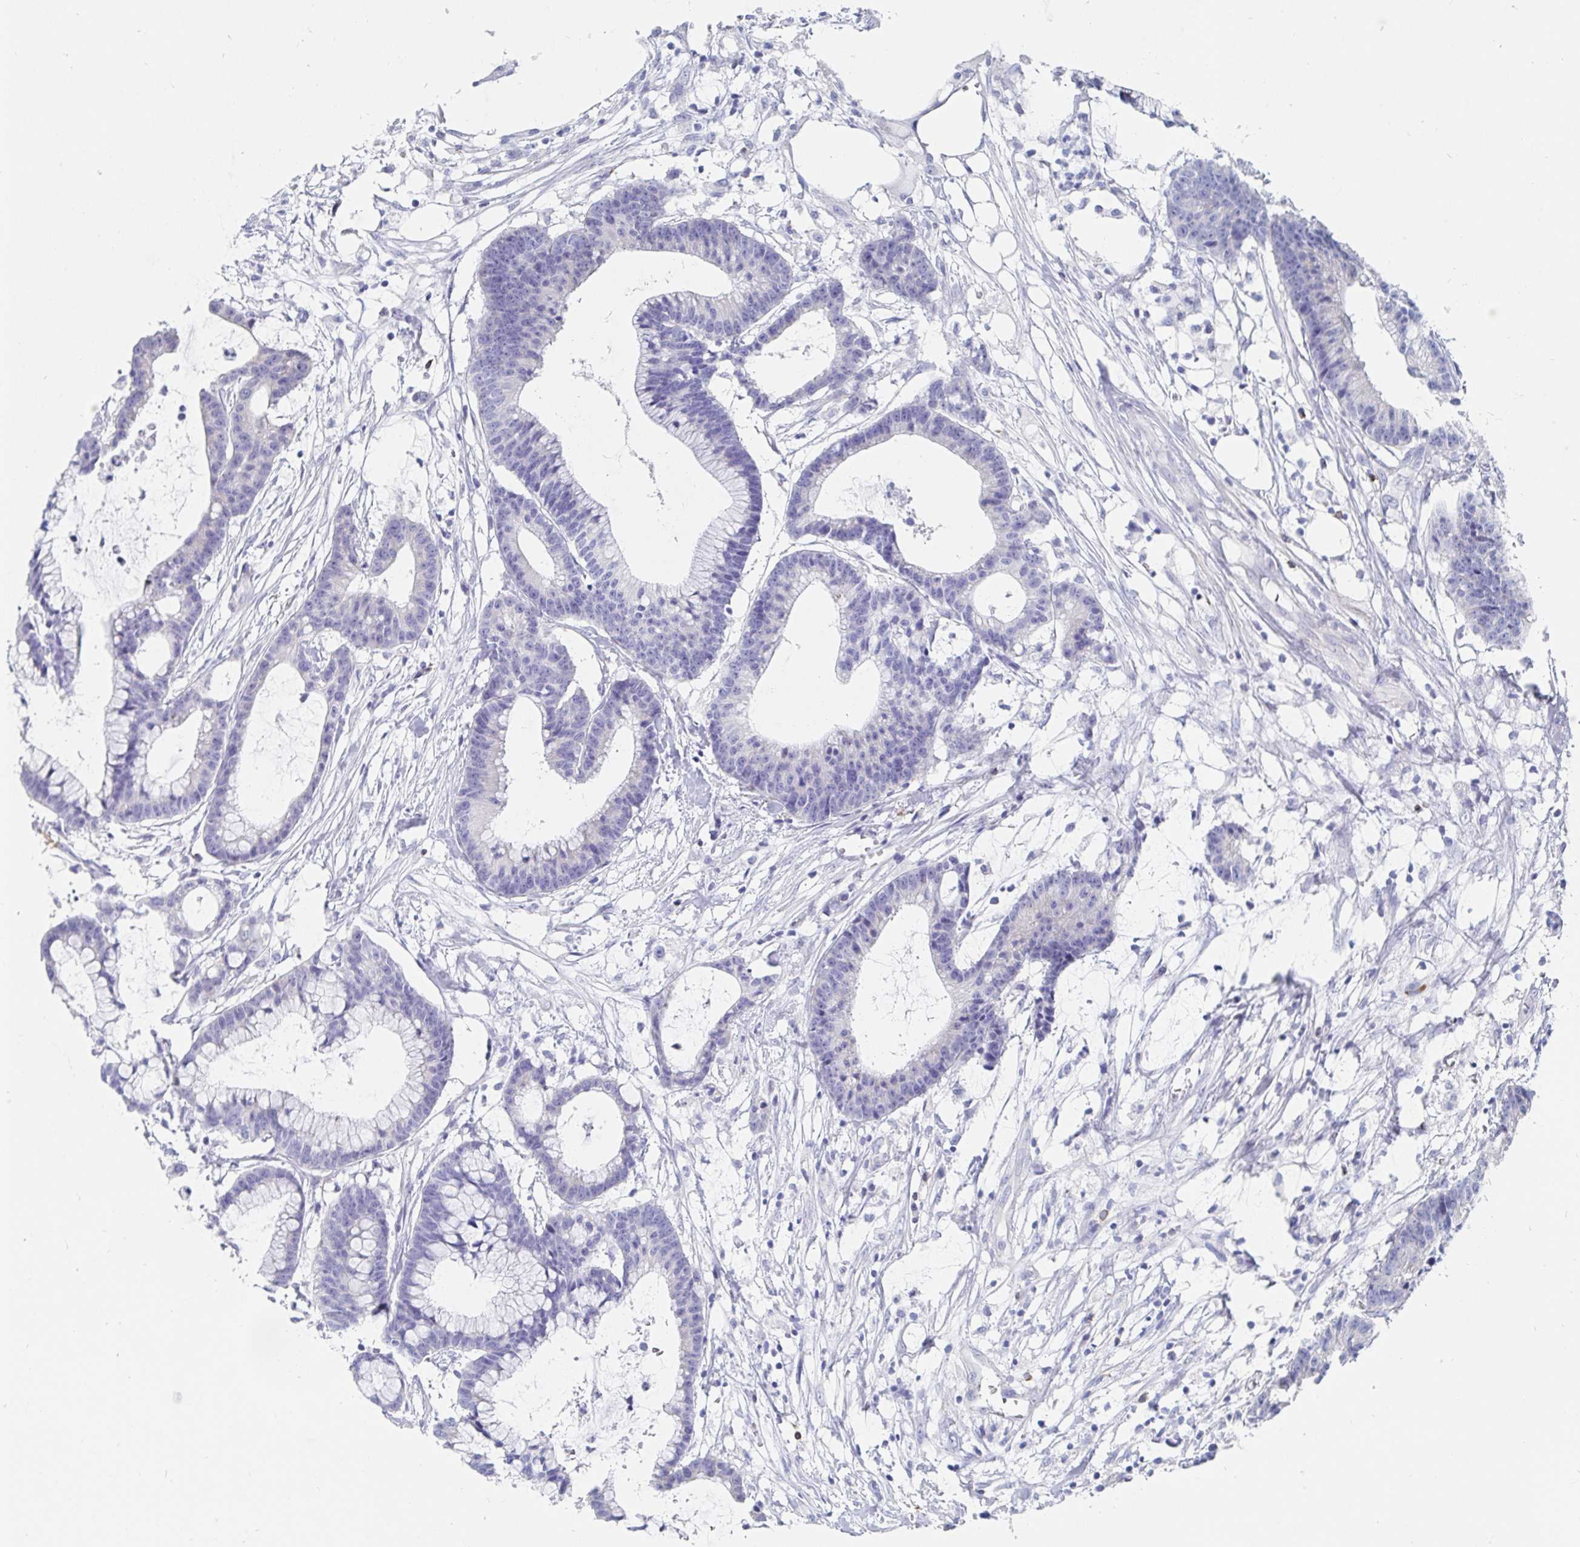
{"staining": {"intensity": "negative", "quantity": "none", "location": "none"}, "tissue": "colorectal cancer", "cell_type": "Tumor cells", "image_type": "cancer", "snomed": [{"axis": "morphology", "description": "Adenocarcinoma, NOS"}, {"axis": "topography", "description": "Colon"}], "caption": "An immunohistochemistry micrograph of colorectal cancer (adenocarcinoma) is shown. There is no staining in tumor cells of colorectal cancer (adenocarcinoma).", "gene": "PACSIN1", "patient": {"sex": "female", "age": 78}}